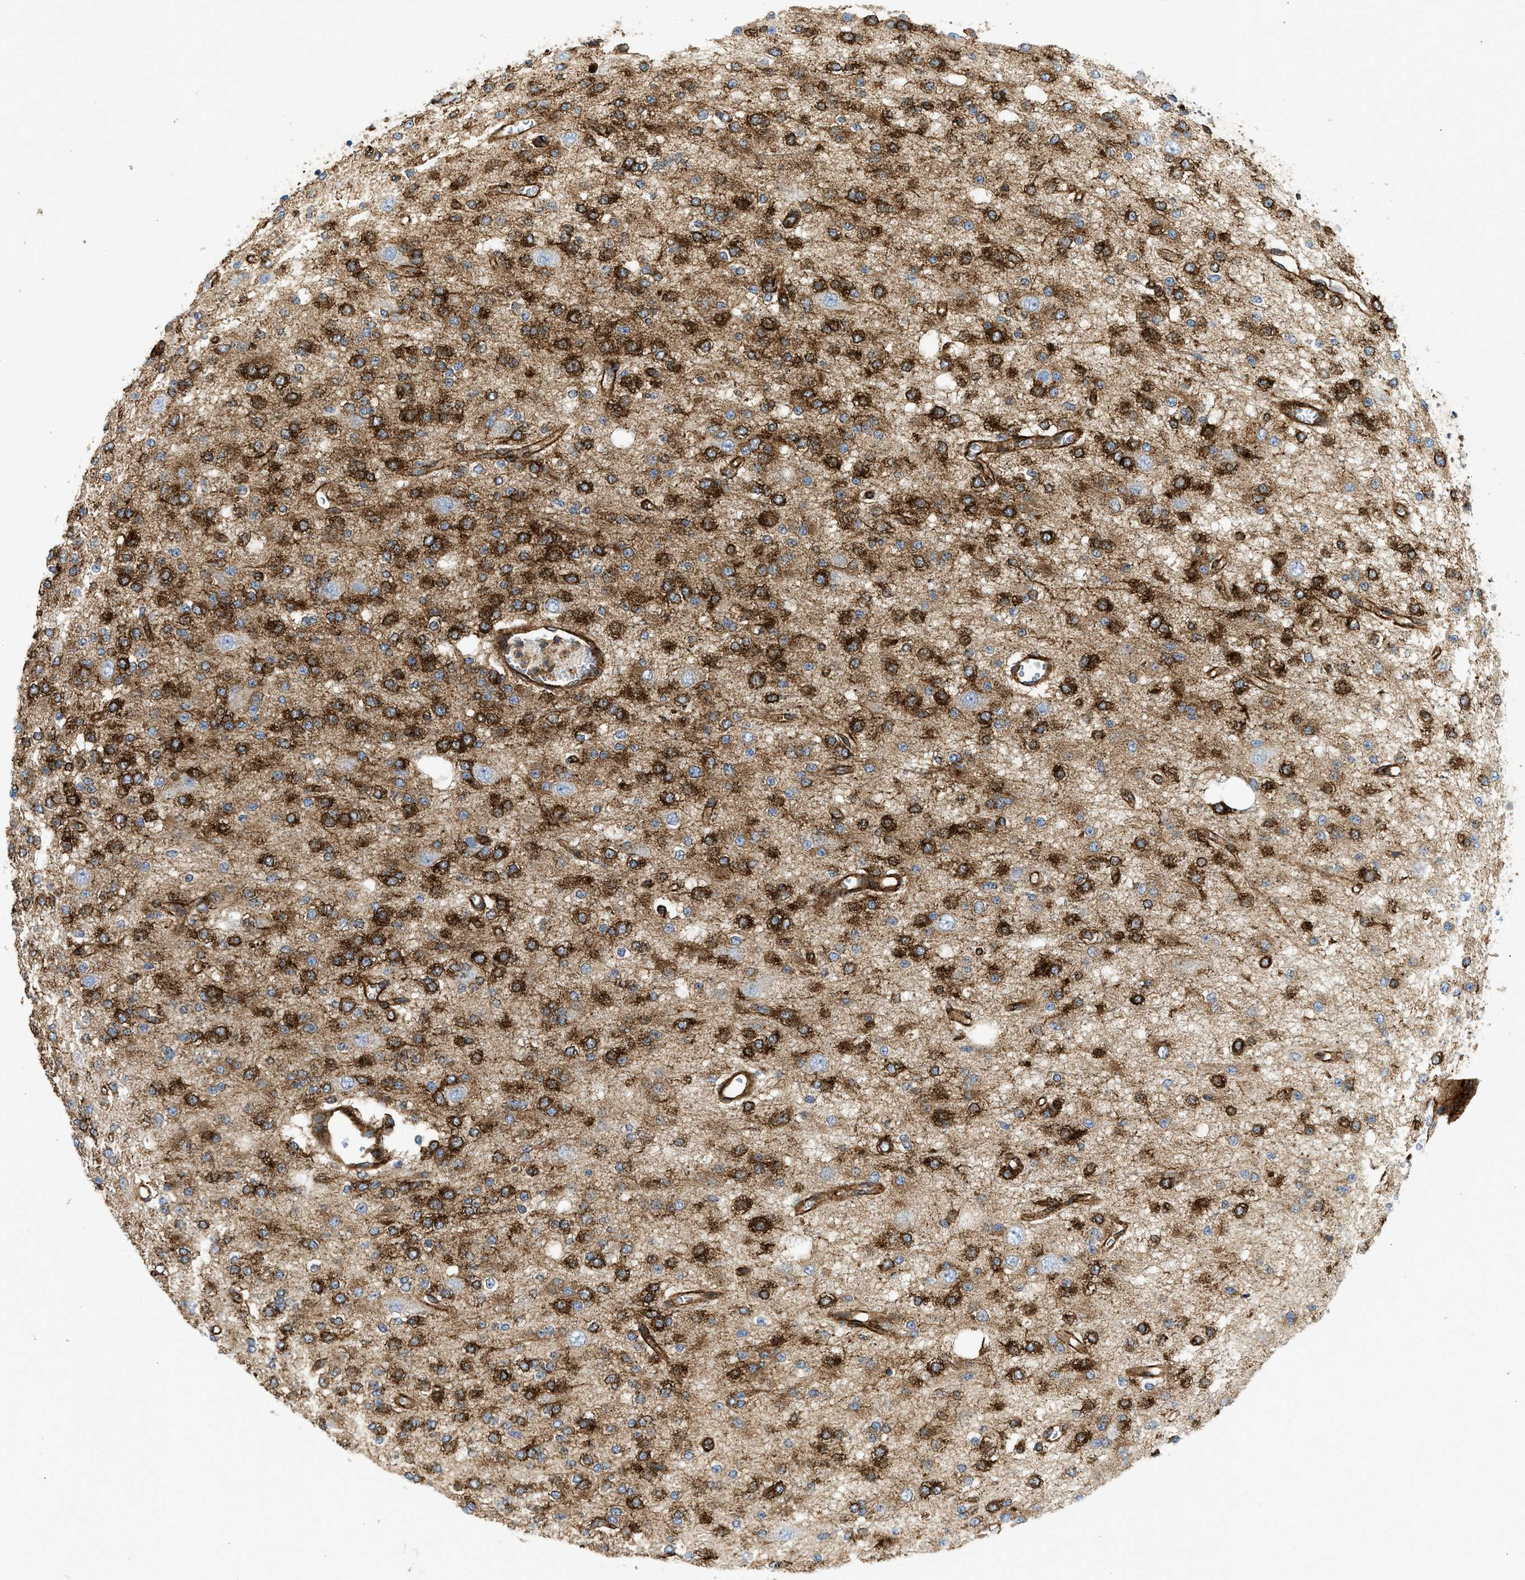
{"staining": {"intensity": "strong", "quantity": ">75%", "location": "cytoplasmic/membranous"}, "tissue": "glioma", "cell_type": "Tumor cells", "image_type": "cancer", "snomed": [{"axis": "morphology", "description": "Glioma, malignant, Low grade"}, {"axis": "topography", "description": "Brain"}], "caption": "Brown immunohistochemical staining in human glioma exhibits strong cytoplasmic/membranous expression in about >75% of tumor cells. Immunohistochemistry stains the protein of interest in brown and the nuclei are stained blue.", "gene": "HIP1", "patient": {"sex": "male", "age": 38}}